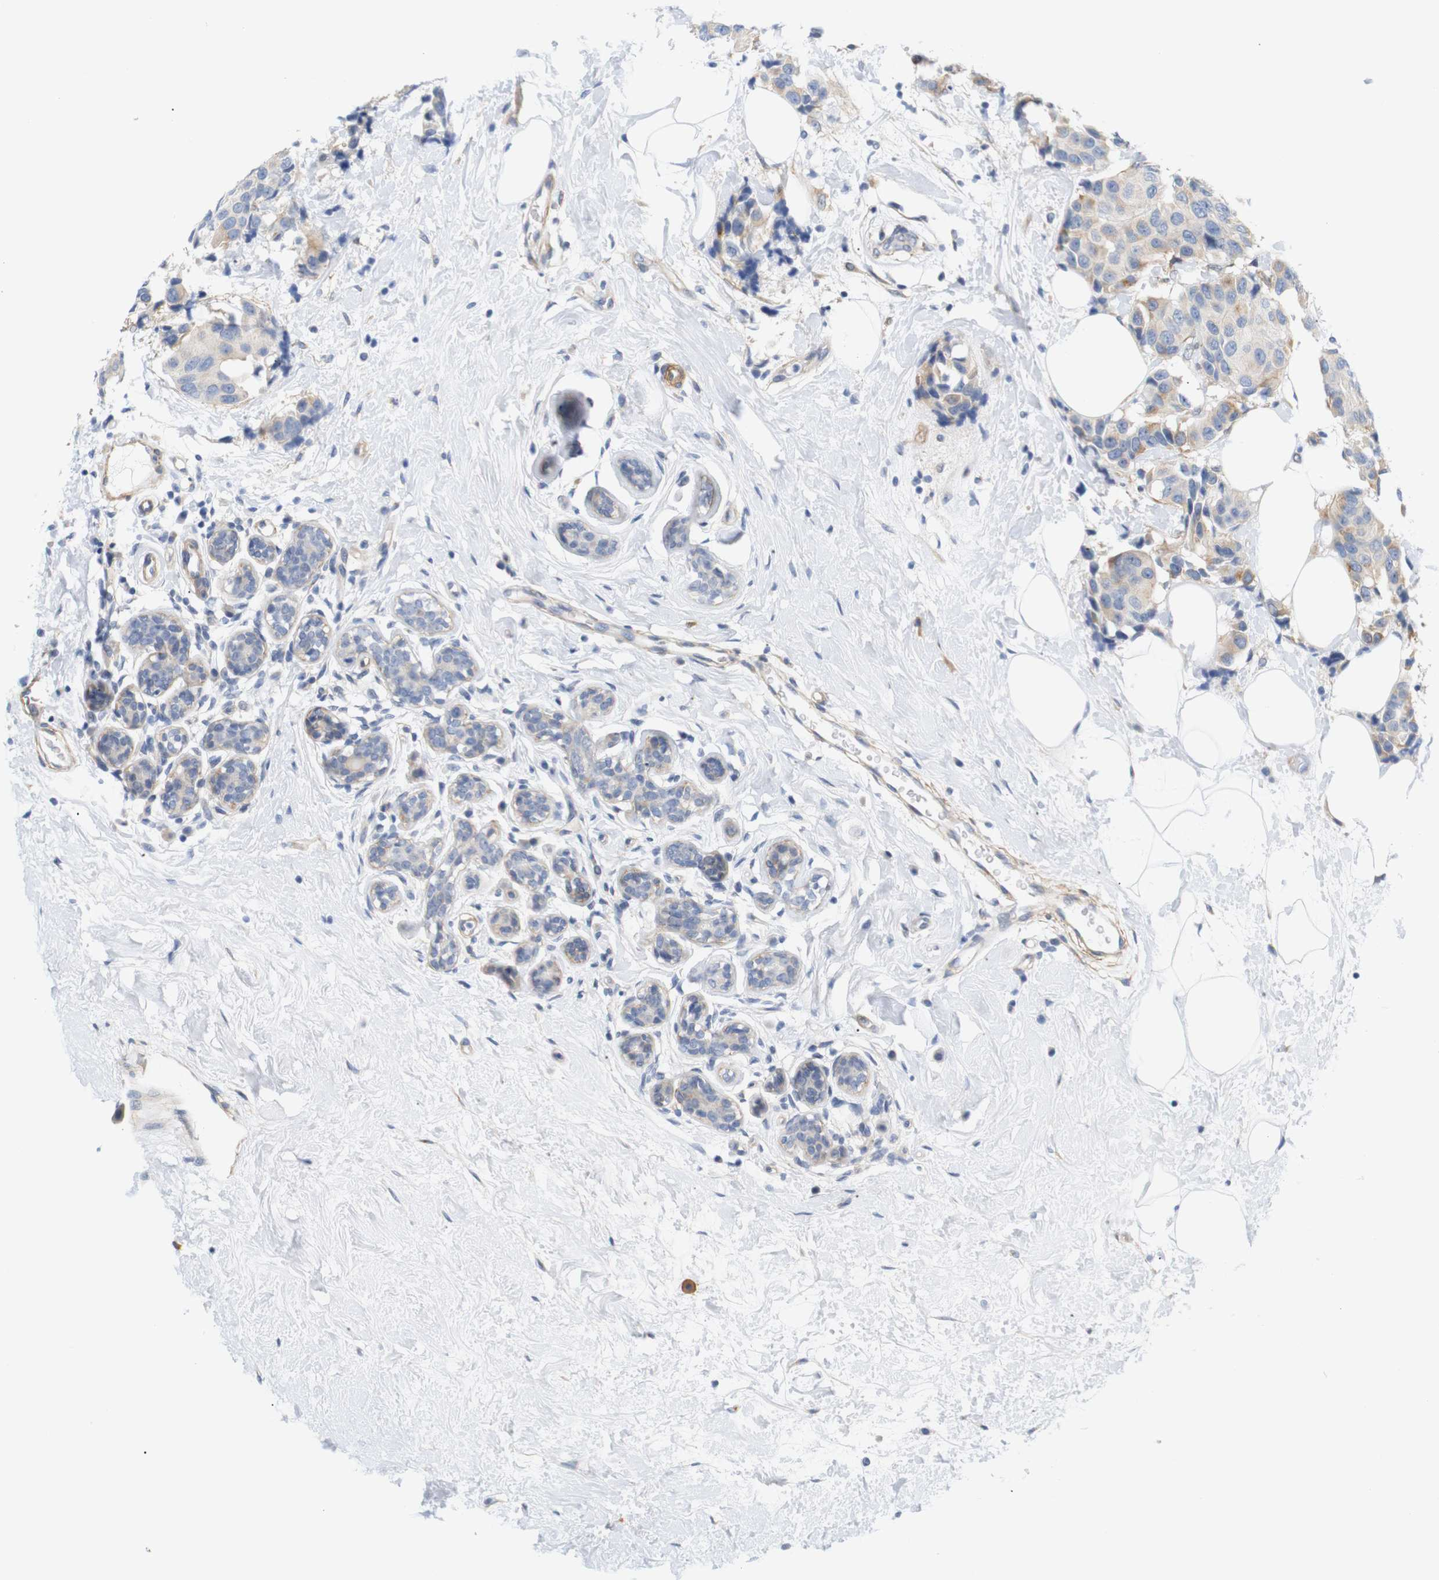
{"staining": {"intensity": "moderate", "quantity": "<25%", "location": "cytoplasmic/membranous"}, "tissue": "breast cancer", "cell_type": "Tumor cells", "image_type": "cancer", "snomed": [{"axis": "morphology", "description": "Normal tissue, NOS"}, {"axis": "morphology", "description": "Duct carcinoma"}, {"axis": "topography", "description": "Breast"}], "caption": "Protein expression analysis of breast intraductal carcinoma reveals moderate cytoplasmic/membranous staining in about <25% of tumor cells.", "gene": "STMN3", "patient": {"sex": "female", "age": 39}}